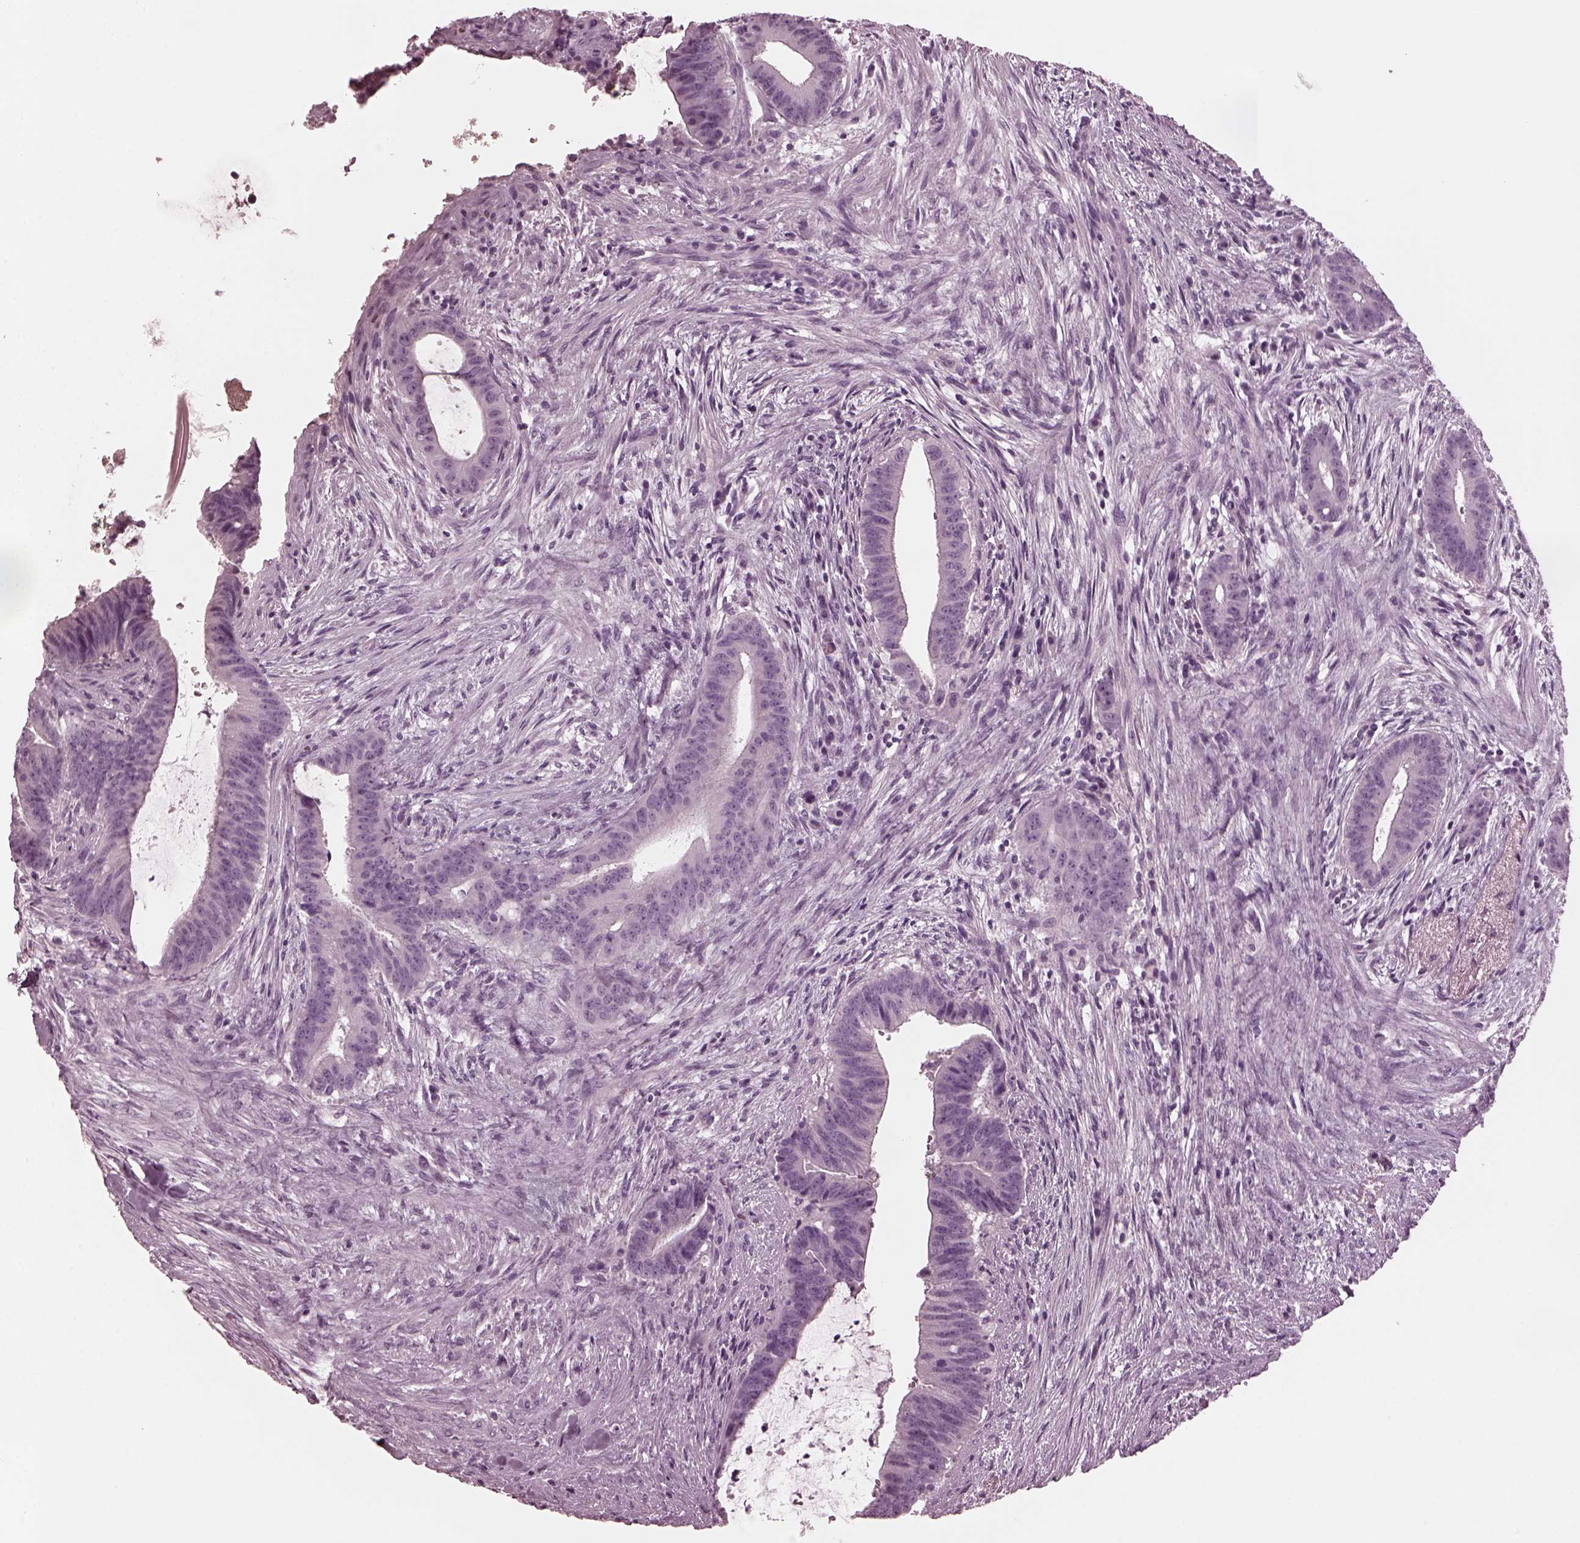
{"staining": {"intensity": "negative", "quantity": "none", "location": "none"}, "tissue": "colorectal cancer", "cell_type": "Tumor cells", "image_type": "cancer", "snomed": [{"axis": "morphology", "description": "Adenocarcinoma, NOS"}, {"axis": "topography", "description": "Colon"}], "caption": "This is an immunohistochemistry photomicrograph of colorectal cancer (adenocarcinoma). There is no staining in tumor cells.", "gene": "GRM6", "patient": {"sex": "female", "age": 43}}